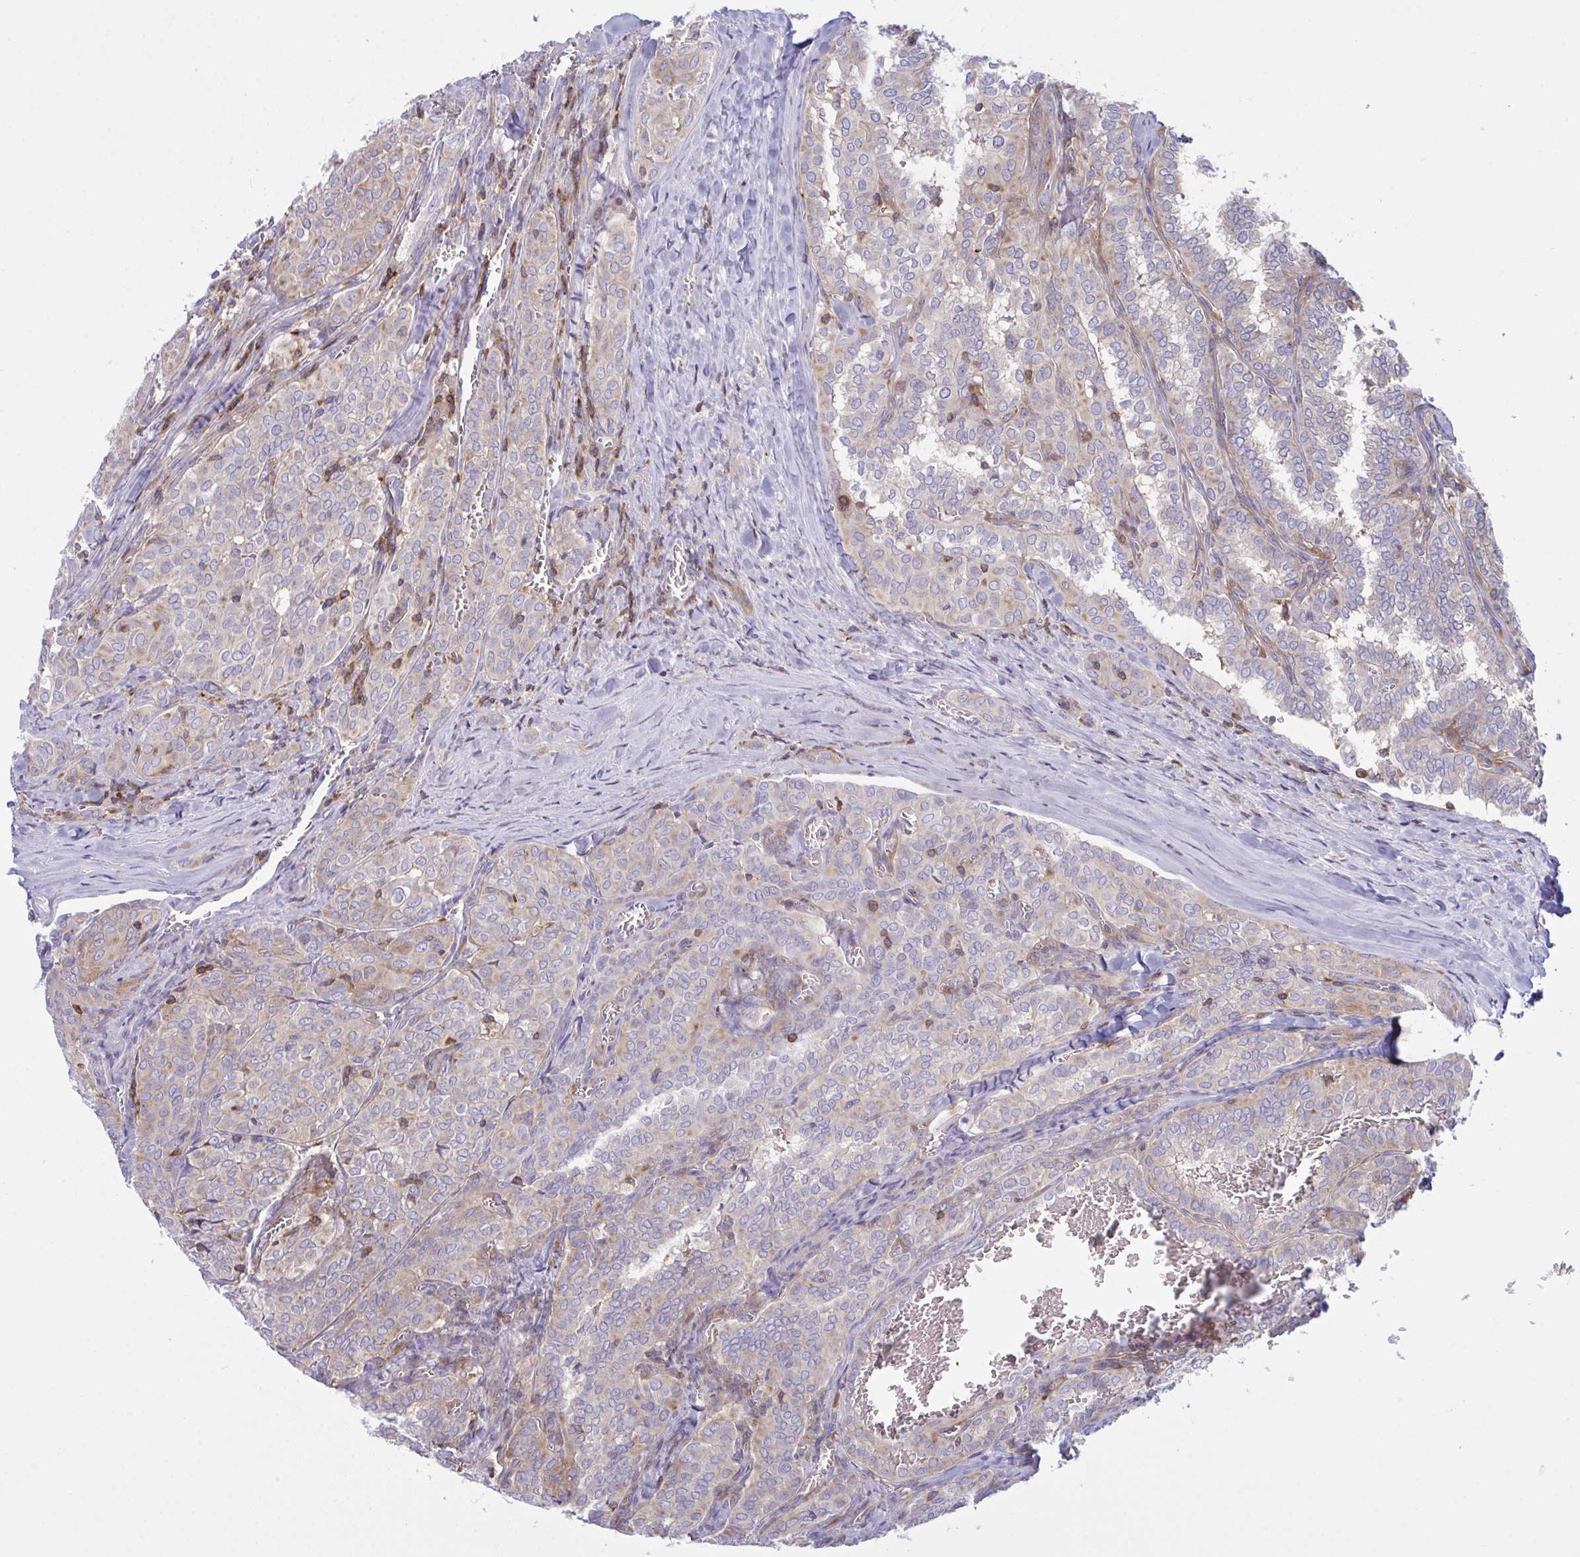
{"staining": {"intensity": "weak", "quantity": "<25%", "location": "cytoplasmic/membranous"}, "tissue": "thyroid cancer", "cell_type": "Tumor cells", "image_type": "cancer", "snomed": [{"axis": "morphology", "description": "Papillary adenocarcinoma, NOS"}, {"axis": "topography", "description": "Thyroid gland"}], "caption": "Thyroid cancer (papillary adenocarcinoma) was stained to show a protein in brown. There is no significant expression in tumor cells.", "gene": "TSC22D3", "patient": {"sex": "female", "age": 30}}